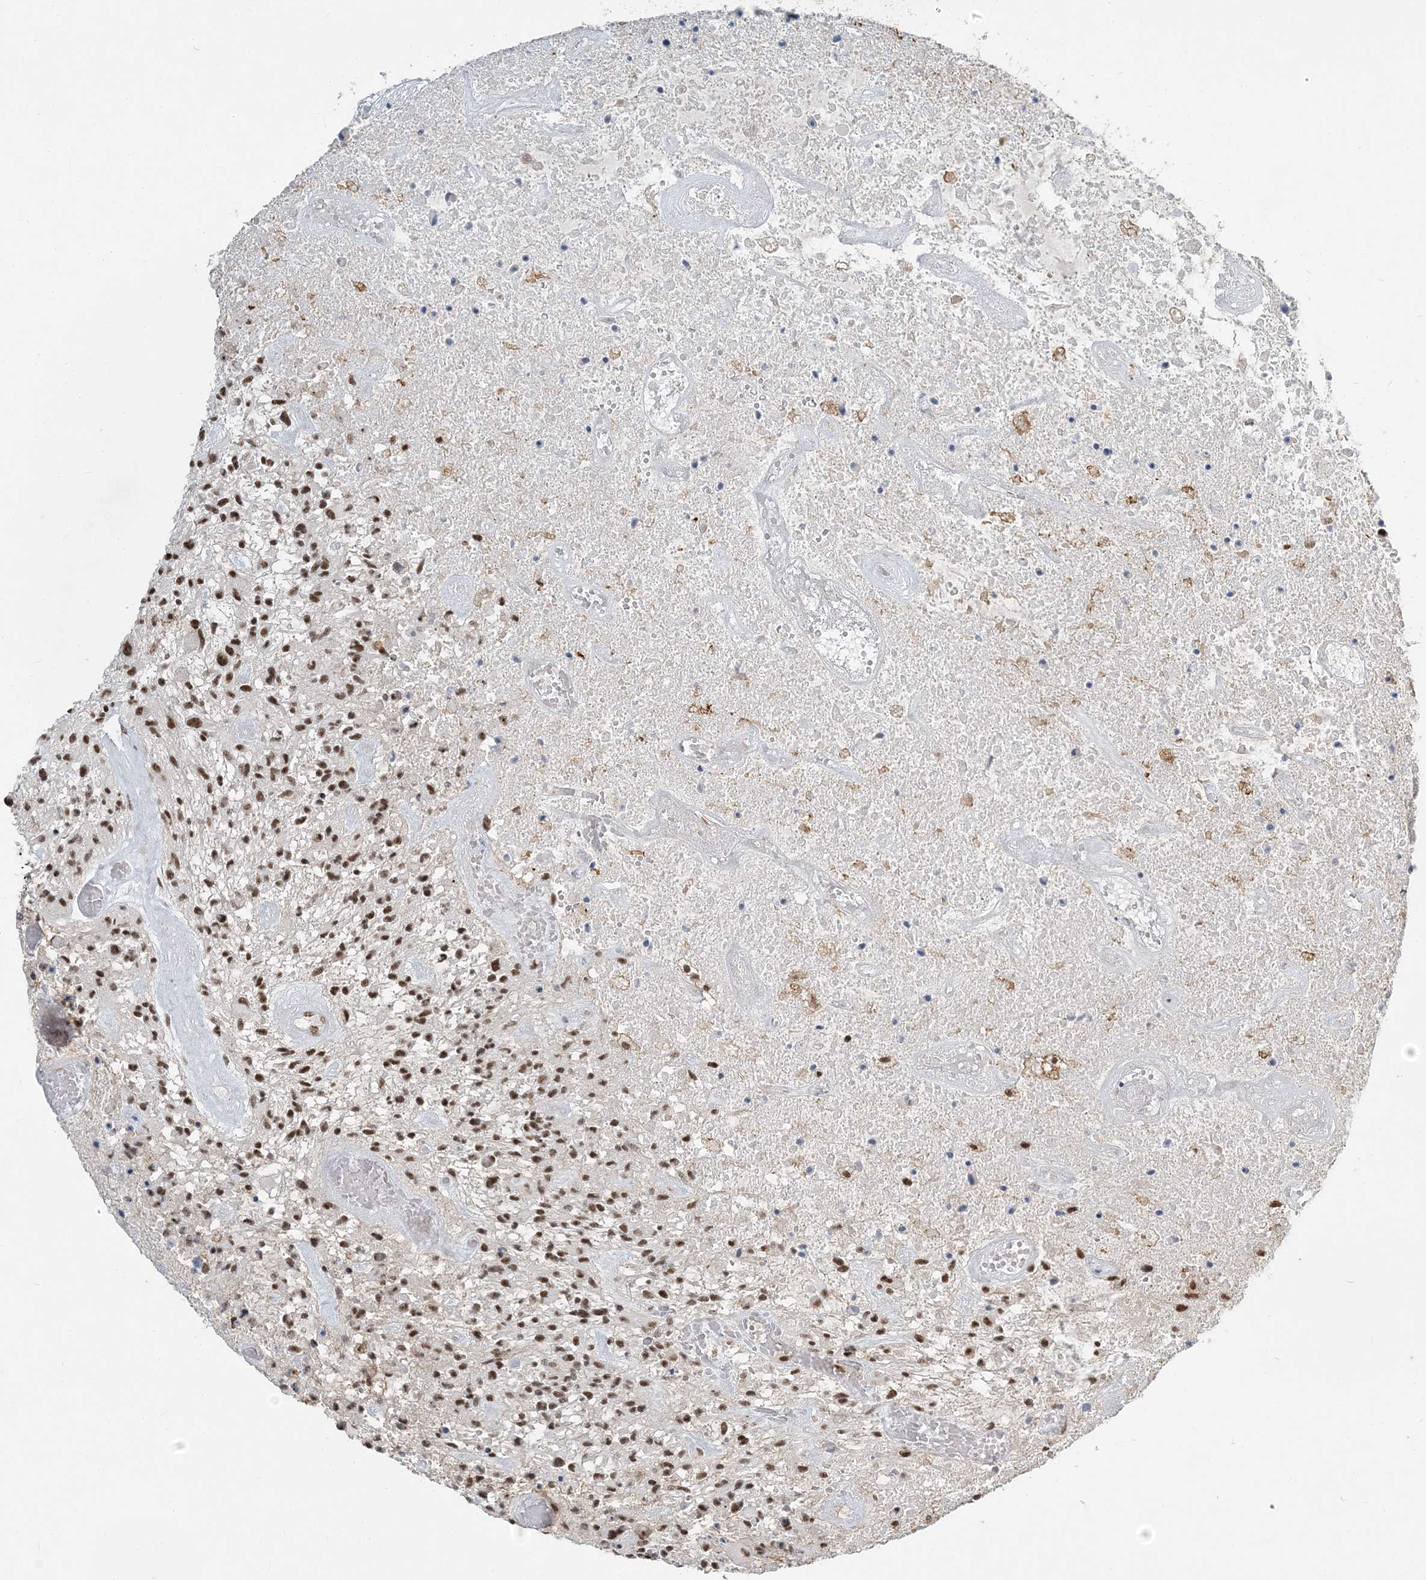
{"staining": {"intensity": "strong", "quantity": ">75%", "location": "nuclear"}, "tissue": "glioma", "cell_type": "Tumor cells", "image_type": "cancer", "snomed": [{"axis": "morphology", "description": "Glioma, malignant, High grade"}, {"axis": "topography", "description": "Brain"}], "caption": "Protein analysis of glioma tissue demonstrates strong nuclear positivity in approximately >75% of tumor cells. (IHC, brightfield microscopy, high magnification).", "gene": "PLRG1", "patient": {"sex": "male", "age": 47}}